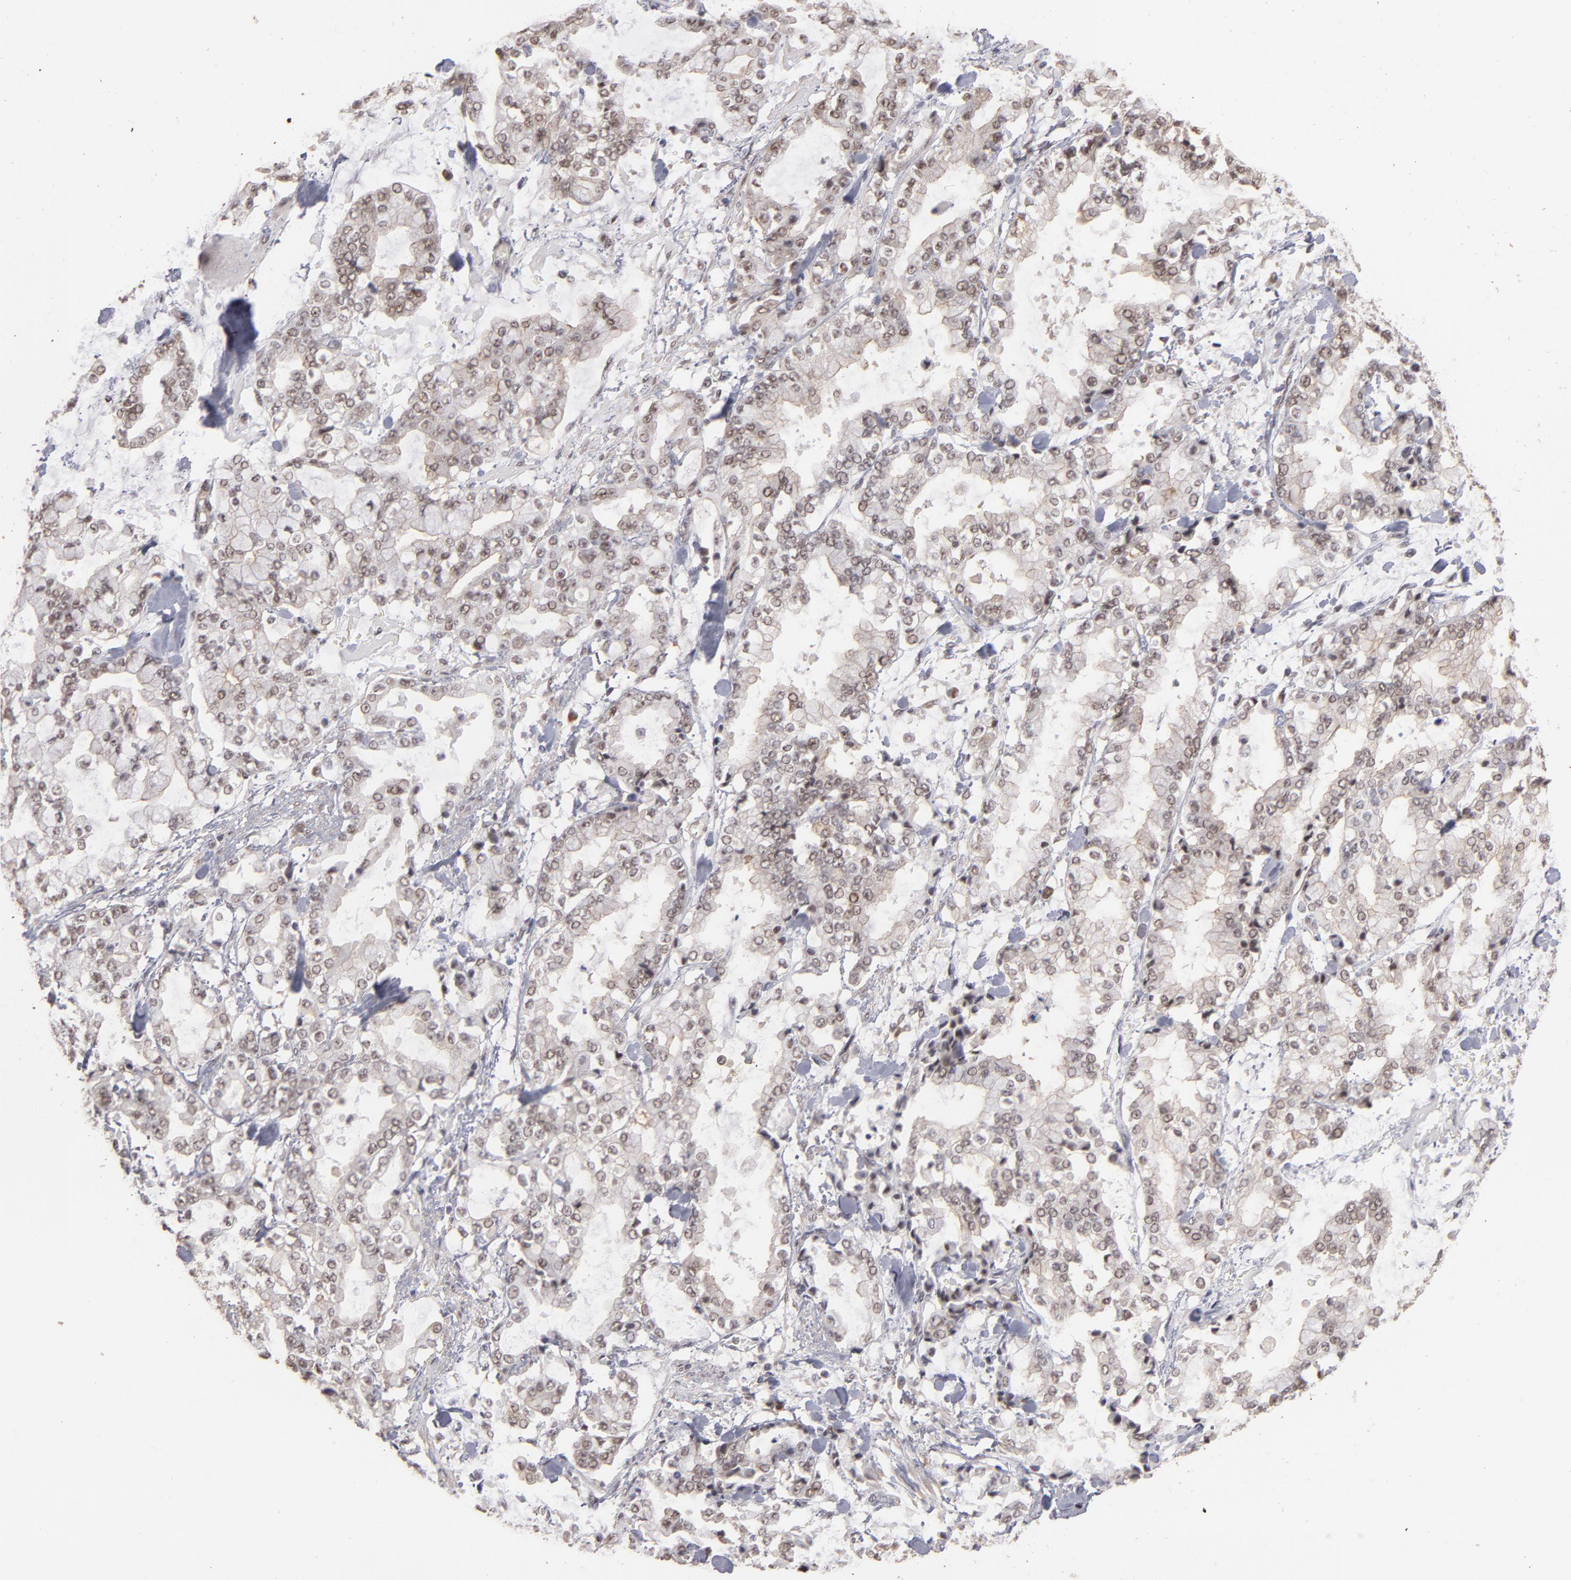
{"staining": {"intensity": "weak", "quantity": ">75%", "location": "nuclear"}, "tissue": "stomach cancer", "cell_type": "Tumor cells", "image_type": "cancer", "snomed": [{"axis": "morphology", "description": "Normal tissue, NOS"}, {"axis": "morphology", "description": "Adenocarcinoma, NOS"}, {"axis": "topography", "description": "Stomach, upper"}, {"axis": "topography", "description": "Stomach"}], "caption": "Brown immunohistochemical staining in human stomach adenocarcinoma exhibits weak nuclear expression in about >75% of tumor cells.", "gene": "CLOCK", "patient": {"sex": "male", "age": 76}}